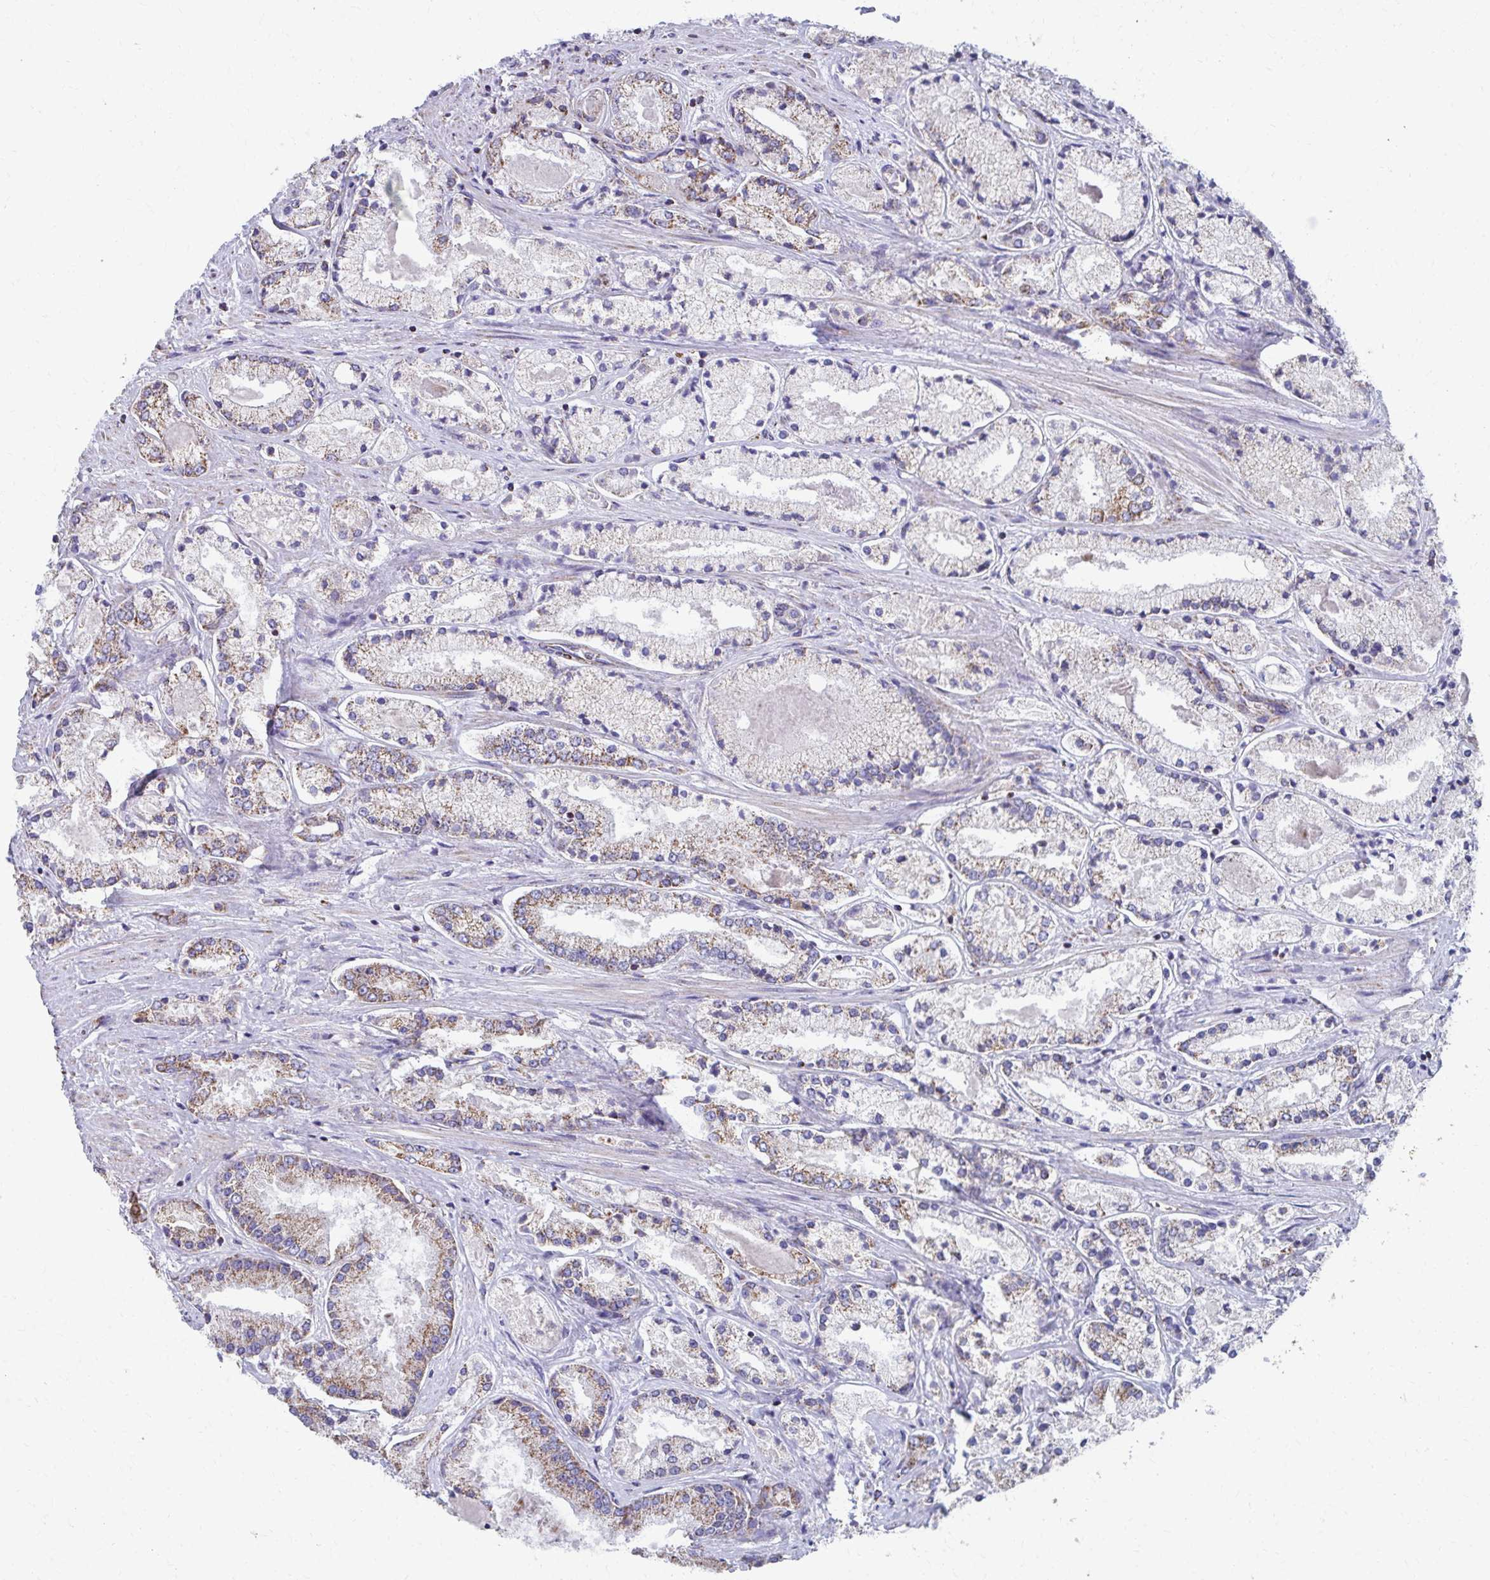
{"staining": {"intensity": "moderate", "quantity": "25%-75%", "location": "cytoplasmic/membranous"}, "tissue": "prostate cancer", "cell_type": "Tumor cells", "image_type": "cancer", "snomed": [{"axis": "morphology", "description": "Adenocarcinoma, High grade"}, {"axis": "topography", "description": "Prostate"}], "caption": "Protein expression analysis of human high-grade adenocarcinoma (prostate) reveals moderate cytoplasmic/membranous expression in about 25%-75% of tumor cells.", "gene": "RCC1L", "patient": {"sex": "male", "age": 67}}